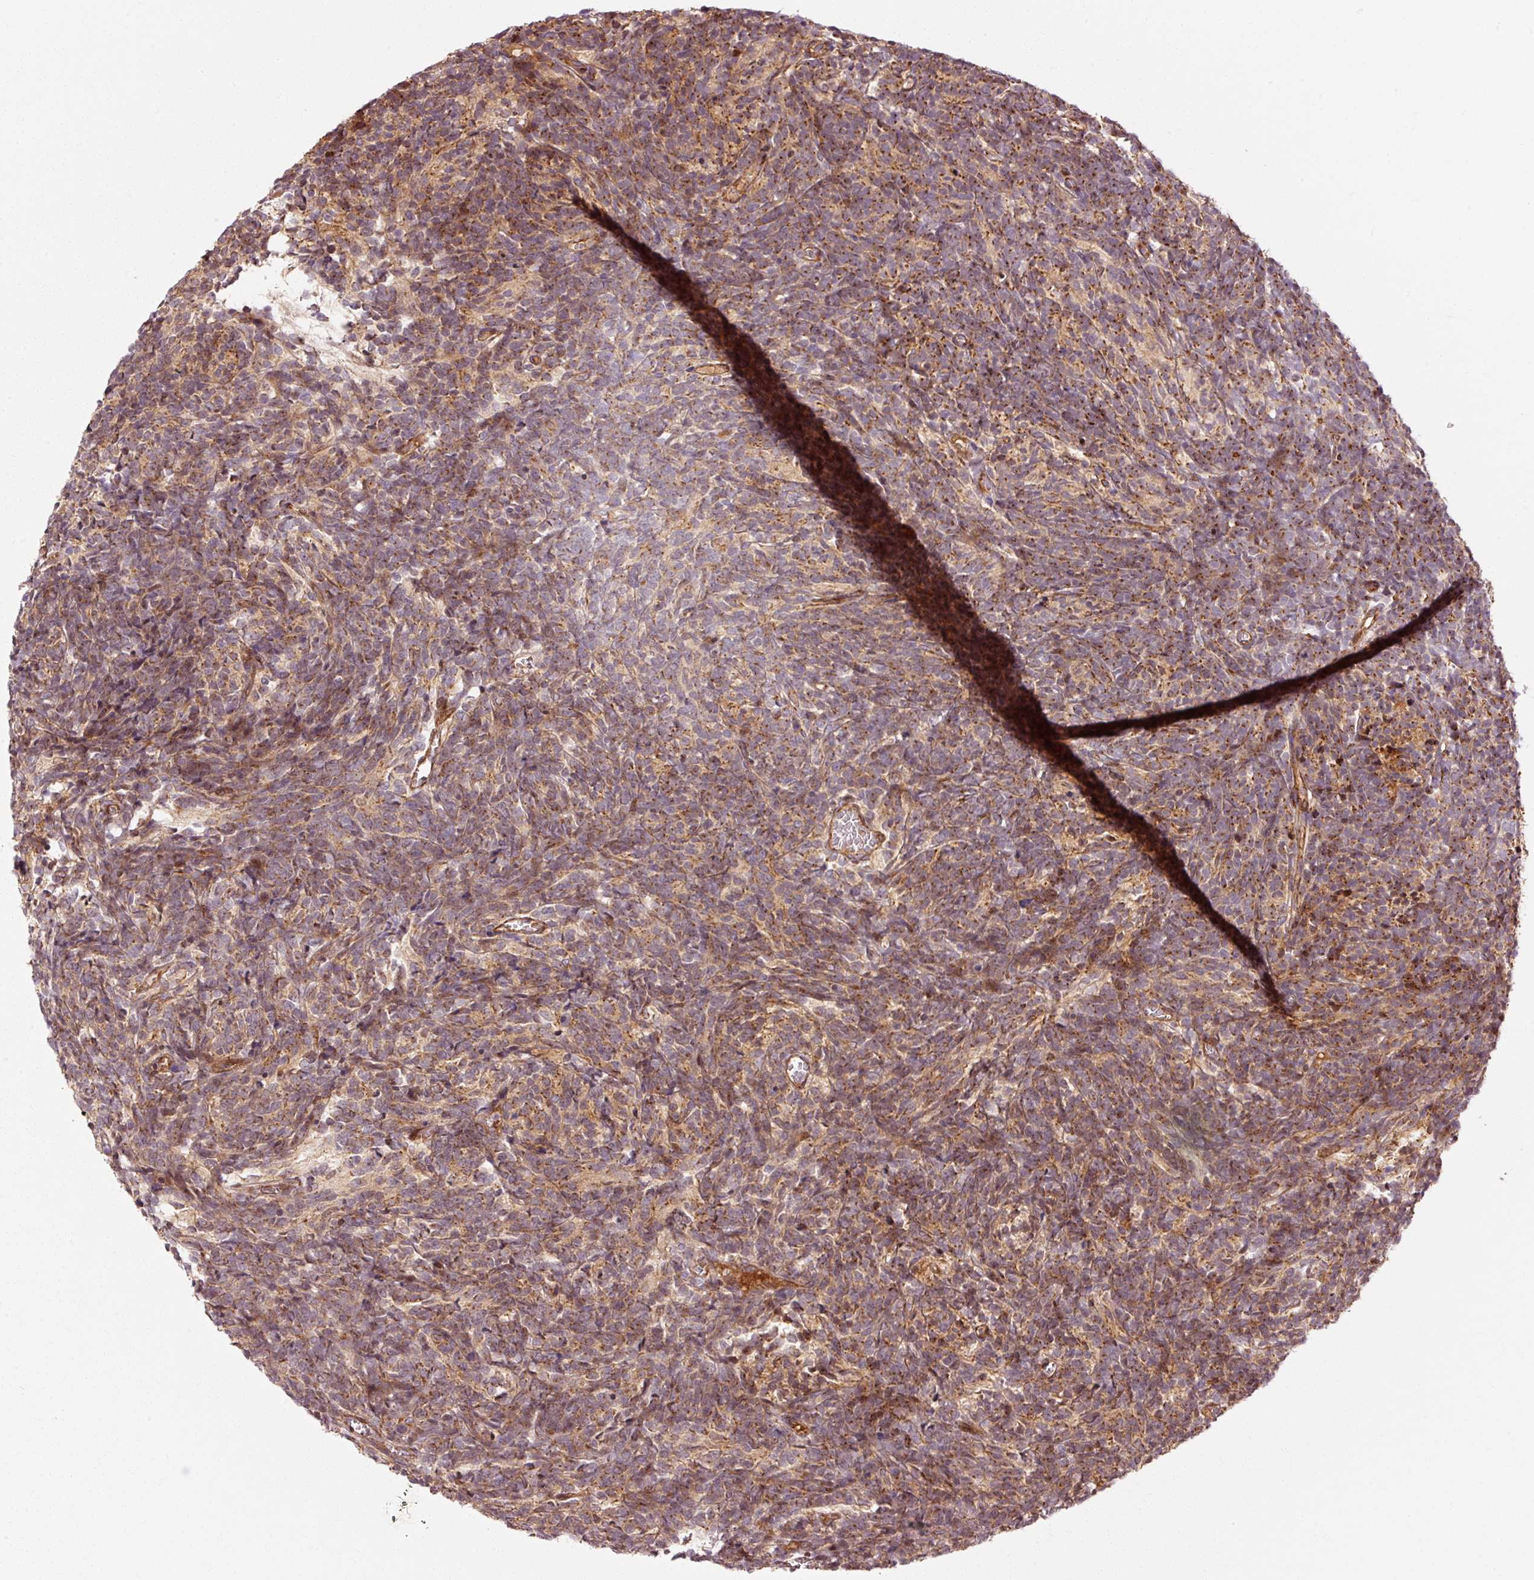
{"staining": {"intensity": "moderate", "quantity": ">75%", "location": "cytoplasmic/membranous"}, "tissue": "glioma", "cell_type": "Tumor cells", "image_type": "cancer", "snomed": [{"axis": "morphology", "description": "Glioma, malignant, Low grade"}, {"axis": "topography", "description": "Brain"}], "caption": "Glioma stained with immunohistochemistry (IHC) reveals moderate cytoplasmic/membranous expression in approximately >75% of tumor cells.", "gene": "PPP1R14B", "patient": {"sex": "female", "age": 1}}